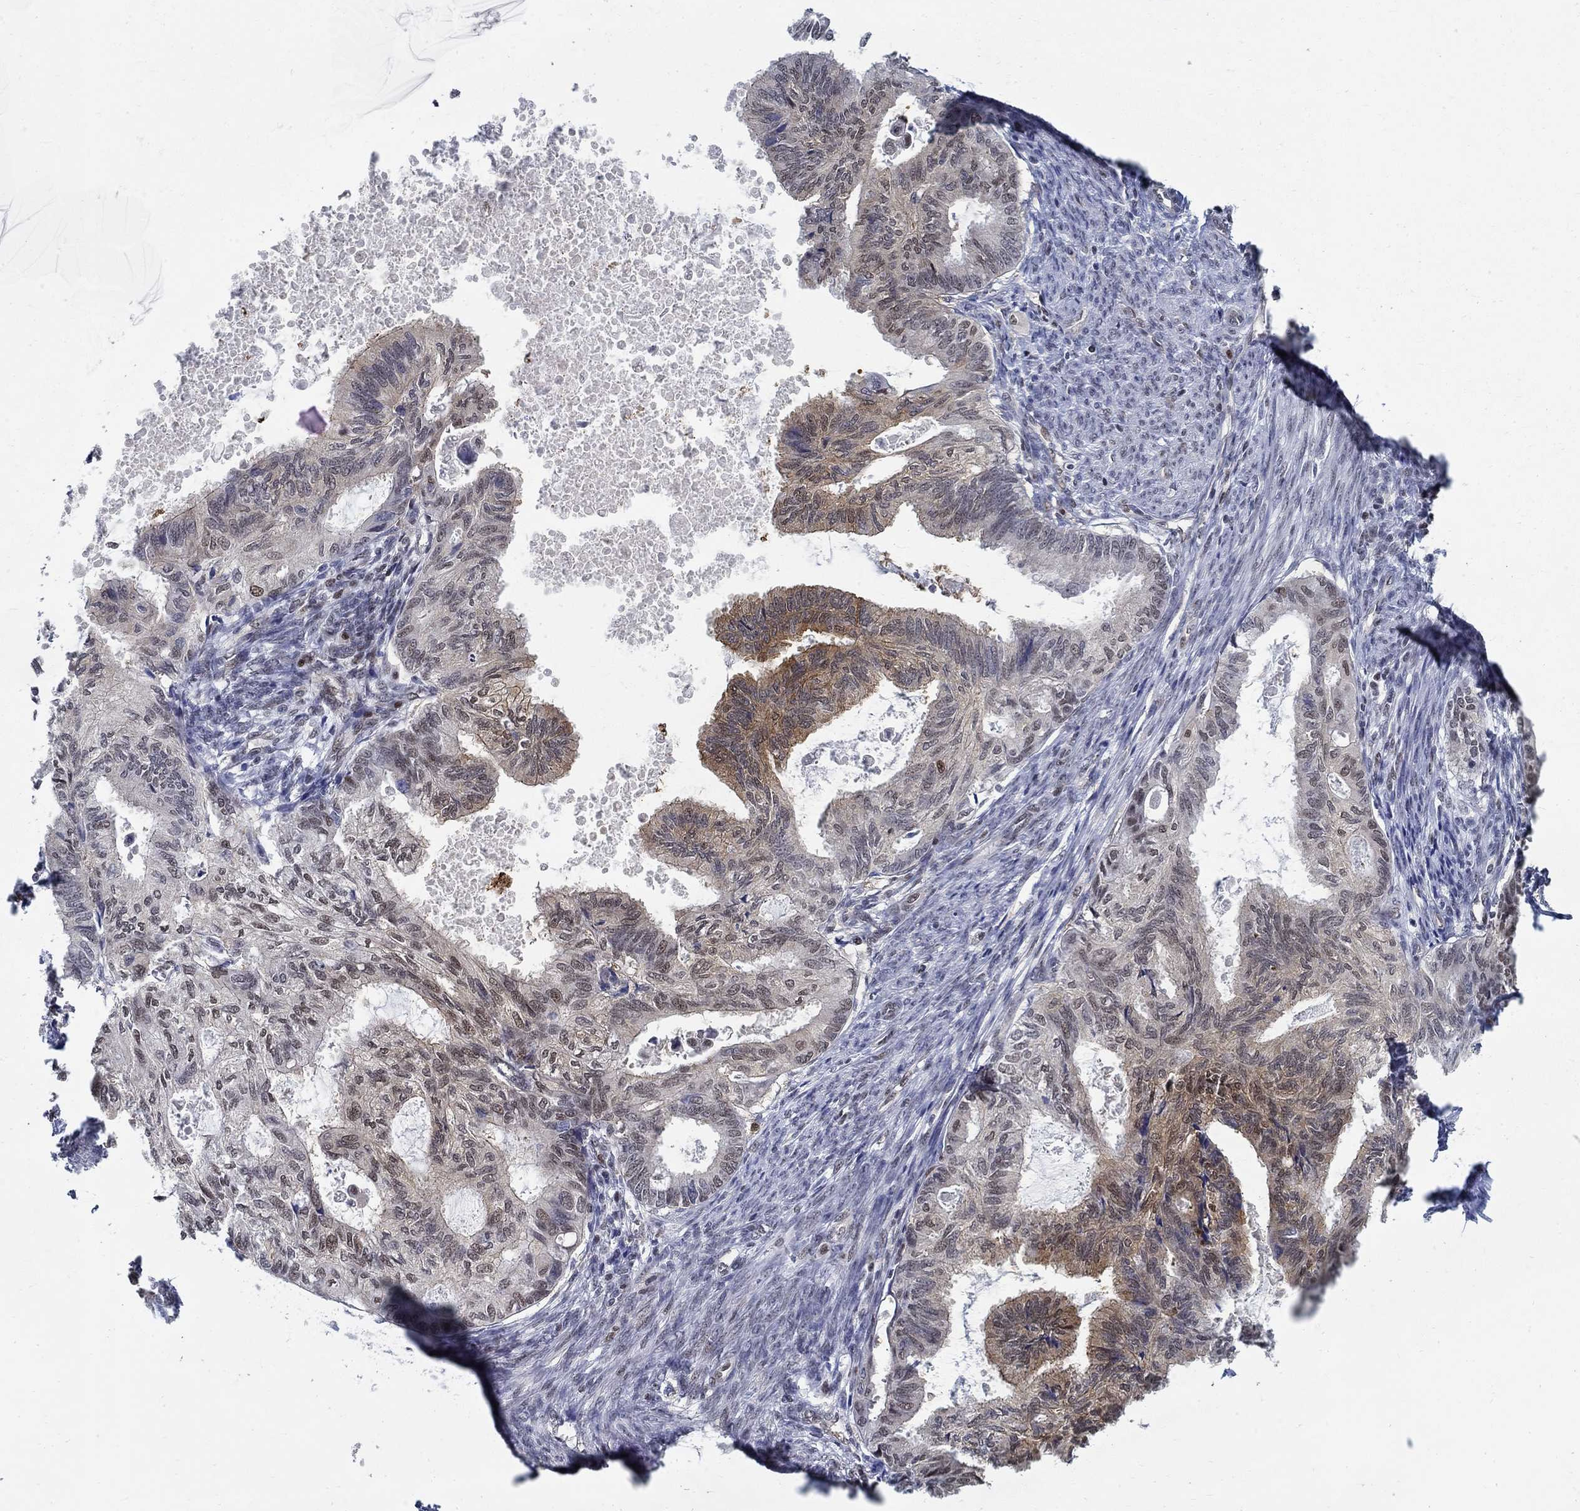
{"staining": {"intensity": "moderate", "quantity": "<25%", "location": "cytoplasmic/membranous"}, "tissue": "endometrial cancer", "cell_type": "Tumor cells", "image_type": "cancer", "snomed": [{"axis": "morphology", "description": "Adenocarcinoma, NOS"}, {"axis": "topography", "description": "Endometrium"}], "caption": "Immunohistochemical staining of endometrial cancer demonstrates low levels of moderate cytoplasmic/membranous positivity in approximately <25% of tumor cells.", "gene": "ZNF594", "patient": {"sex": "female", "age": 86}}